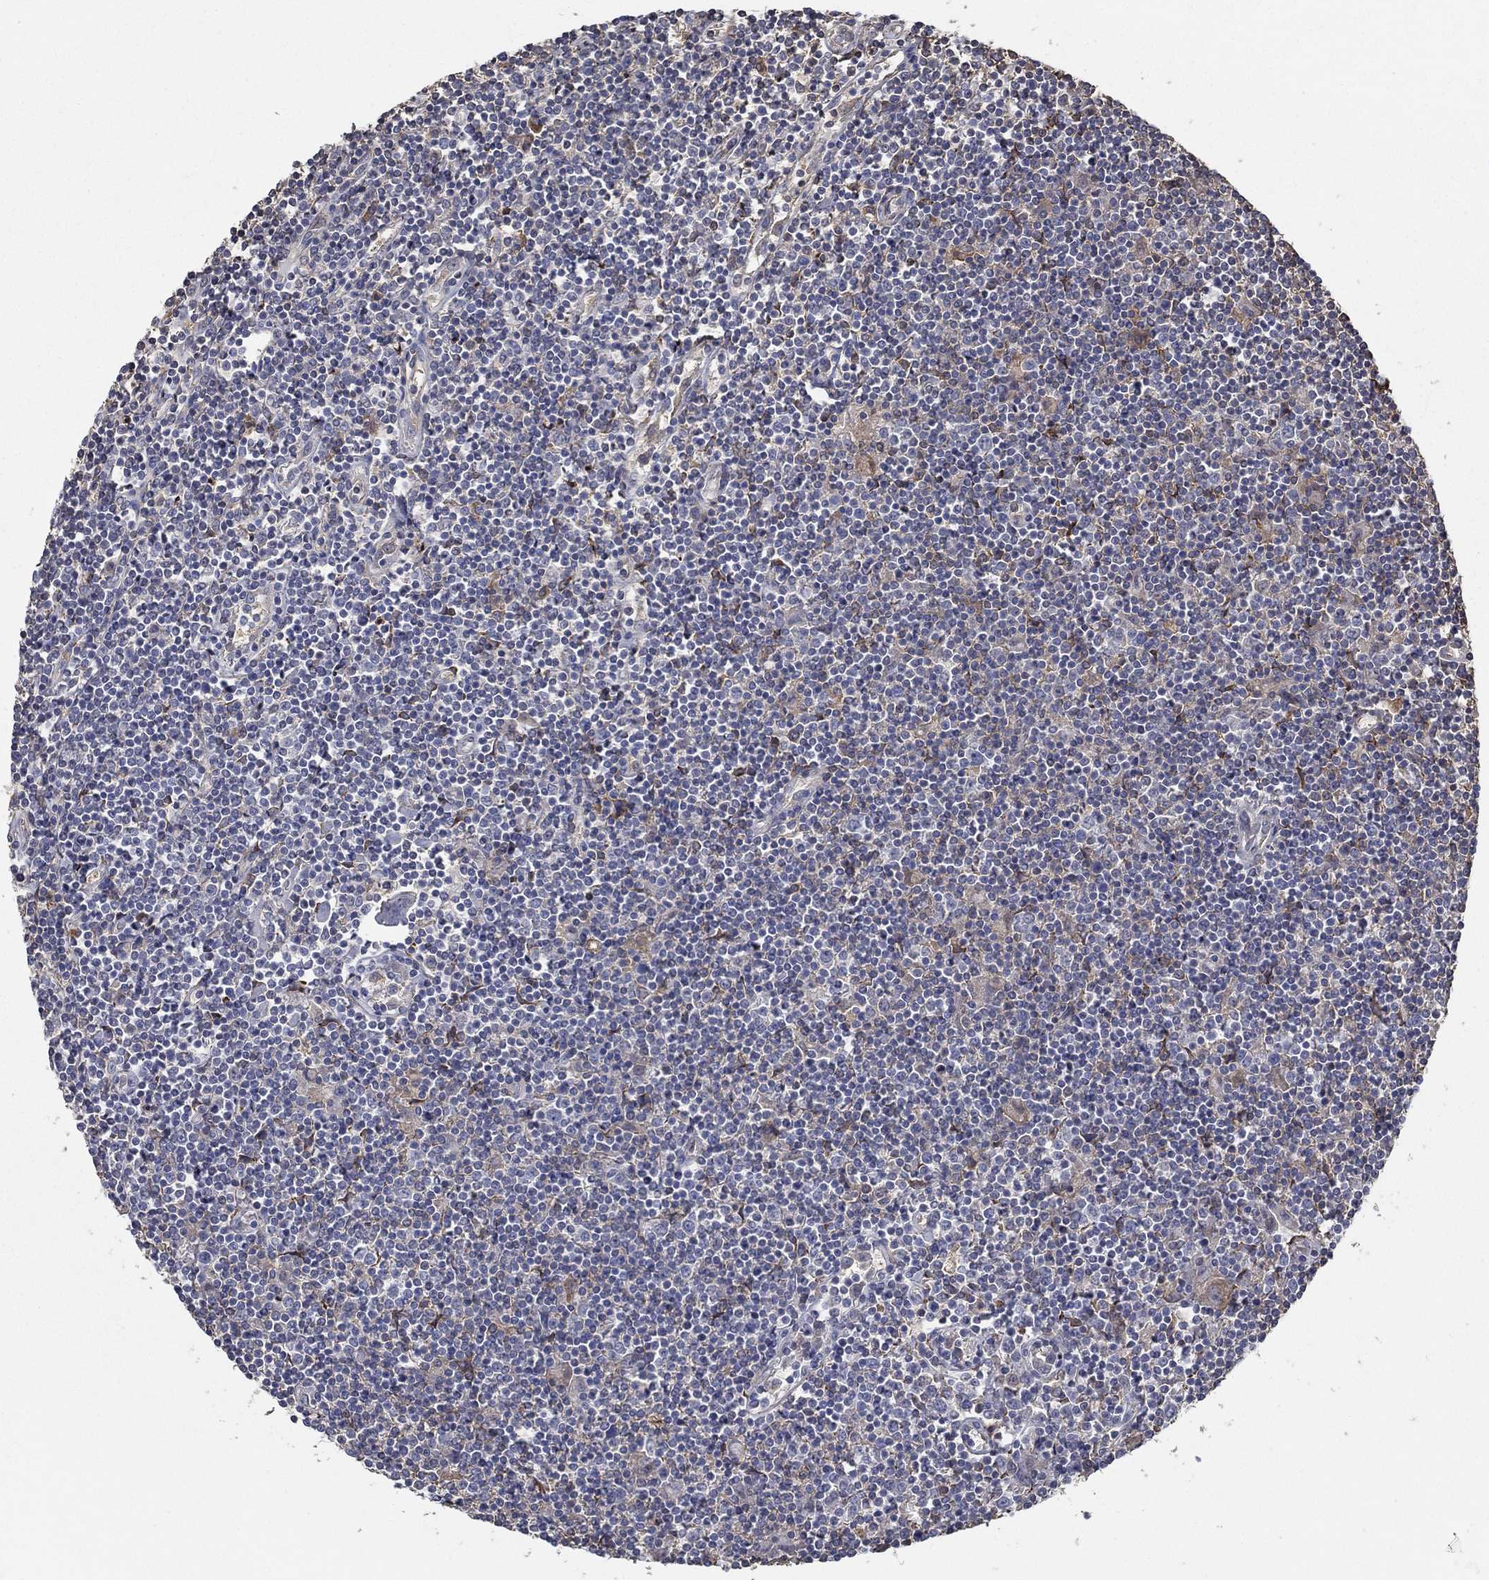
{"staining": {"intensity": "negative", "quantity": "none", "location": "none"}, "tissue": "lymphoma", "cell_type": "Tumor cells", "image_type": "cancer", "snomed": [{"axis": "morphology", "description": "Hodgkin's disease, NOS"}, {"axis": "topography", "description": "Lymph node"}], "caption": "Immunohistochemistry of Hodgkin's disease shows no staining in tumor cells.", "gene": "IL10", "patient": {"sex": "male", "age": 40}}